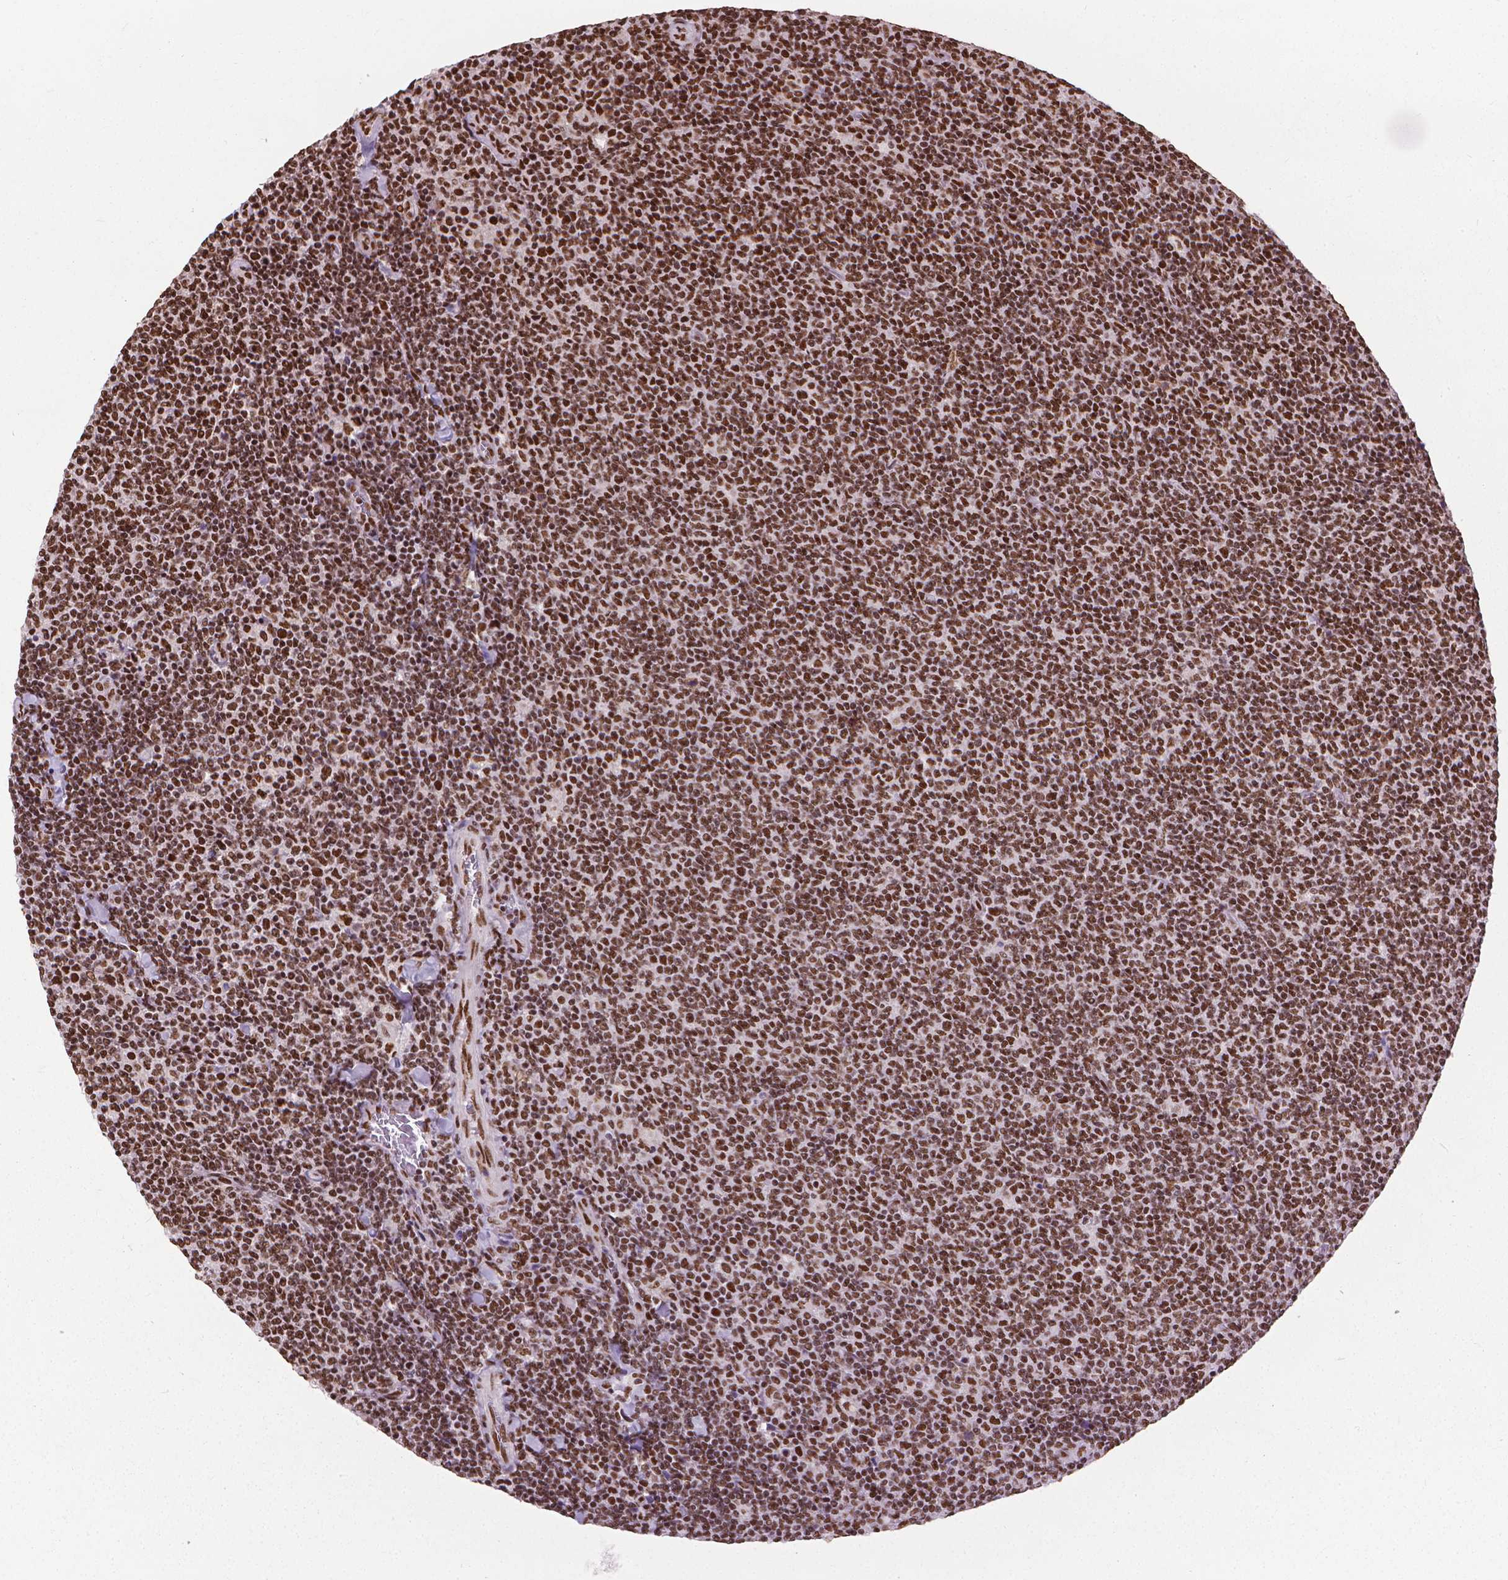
{"staining": {"intensity": "strong", "quantity": ">75%", "location": "nuclear"}, "tissue": "lymphoma", "cell_type": "Tumor cells", "image_type": "cancer", "snomed": [{"axis": "morphology", "description": "Malignant lymphoma, non-Hodgkin's type, Low grade"}, {"axis": "topography", "description": "Lymph node"}], "caption": "High-magnification brightfield microscopy of lymphoma stained with DAB (brown) and counterstained with hematoxylin (blue). tumor cells exhibit strong nuclear positivity is seen in about>75% of cells. (brown staining indicates protein expression, while blue staining denotes nuclei).", "gene": "AKAP8", "patient": {"sex": "male", "age": 52}}